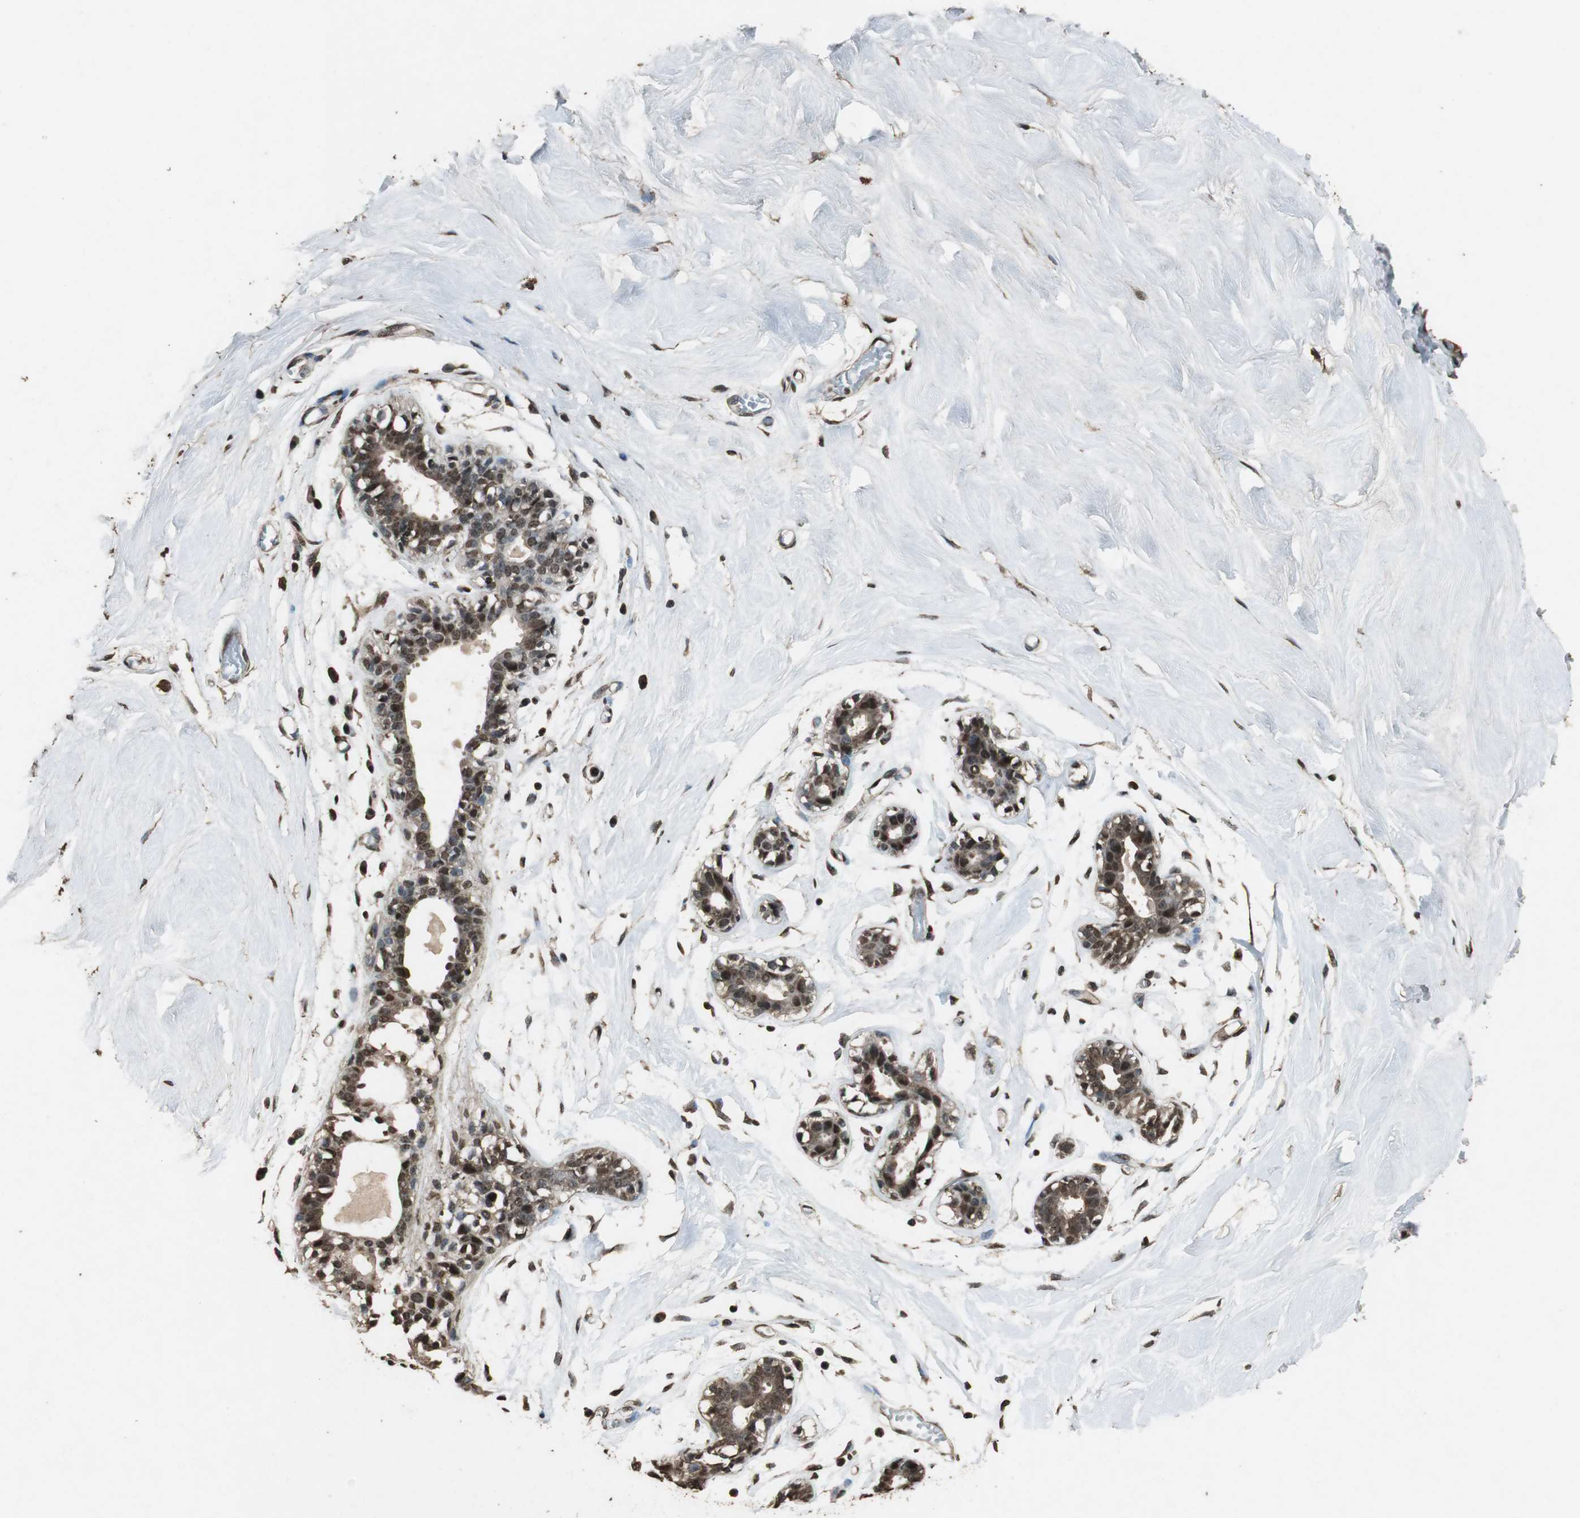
{"staining": {"intensity": "moderate", "quantity": ">75%", "location": "cytoplasmic/membranous,nuclear"}, "tissue": "breast", "cell_type": "Adipocytes", "image_type": "normal", "snomed": [{"axis": "morphology", "description": "Normal tissue, NOS"}, {"axis": "topography", "description": "Breast"}, {"axis": "topography", "description": "Soft tissue"}], "caption": "A brown stain labels moderate cytoplasmic/membranous,nuclear staining of a protein in adipocytes of benign breast. (brown staining indicates protein expression, while blue staining denotes nuclei).", "gene": "PPP1R13B", "patient": {"sex": "female", "age": 25}}